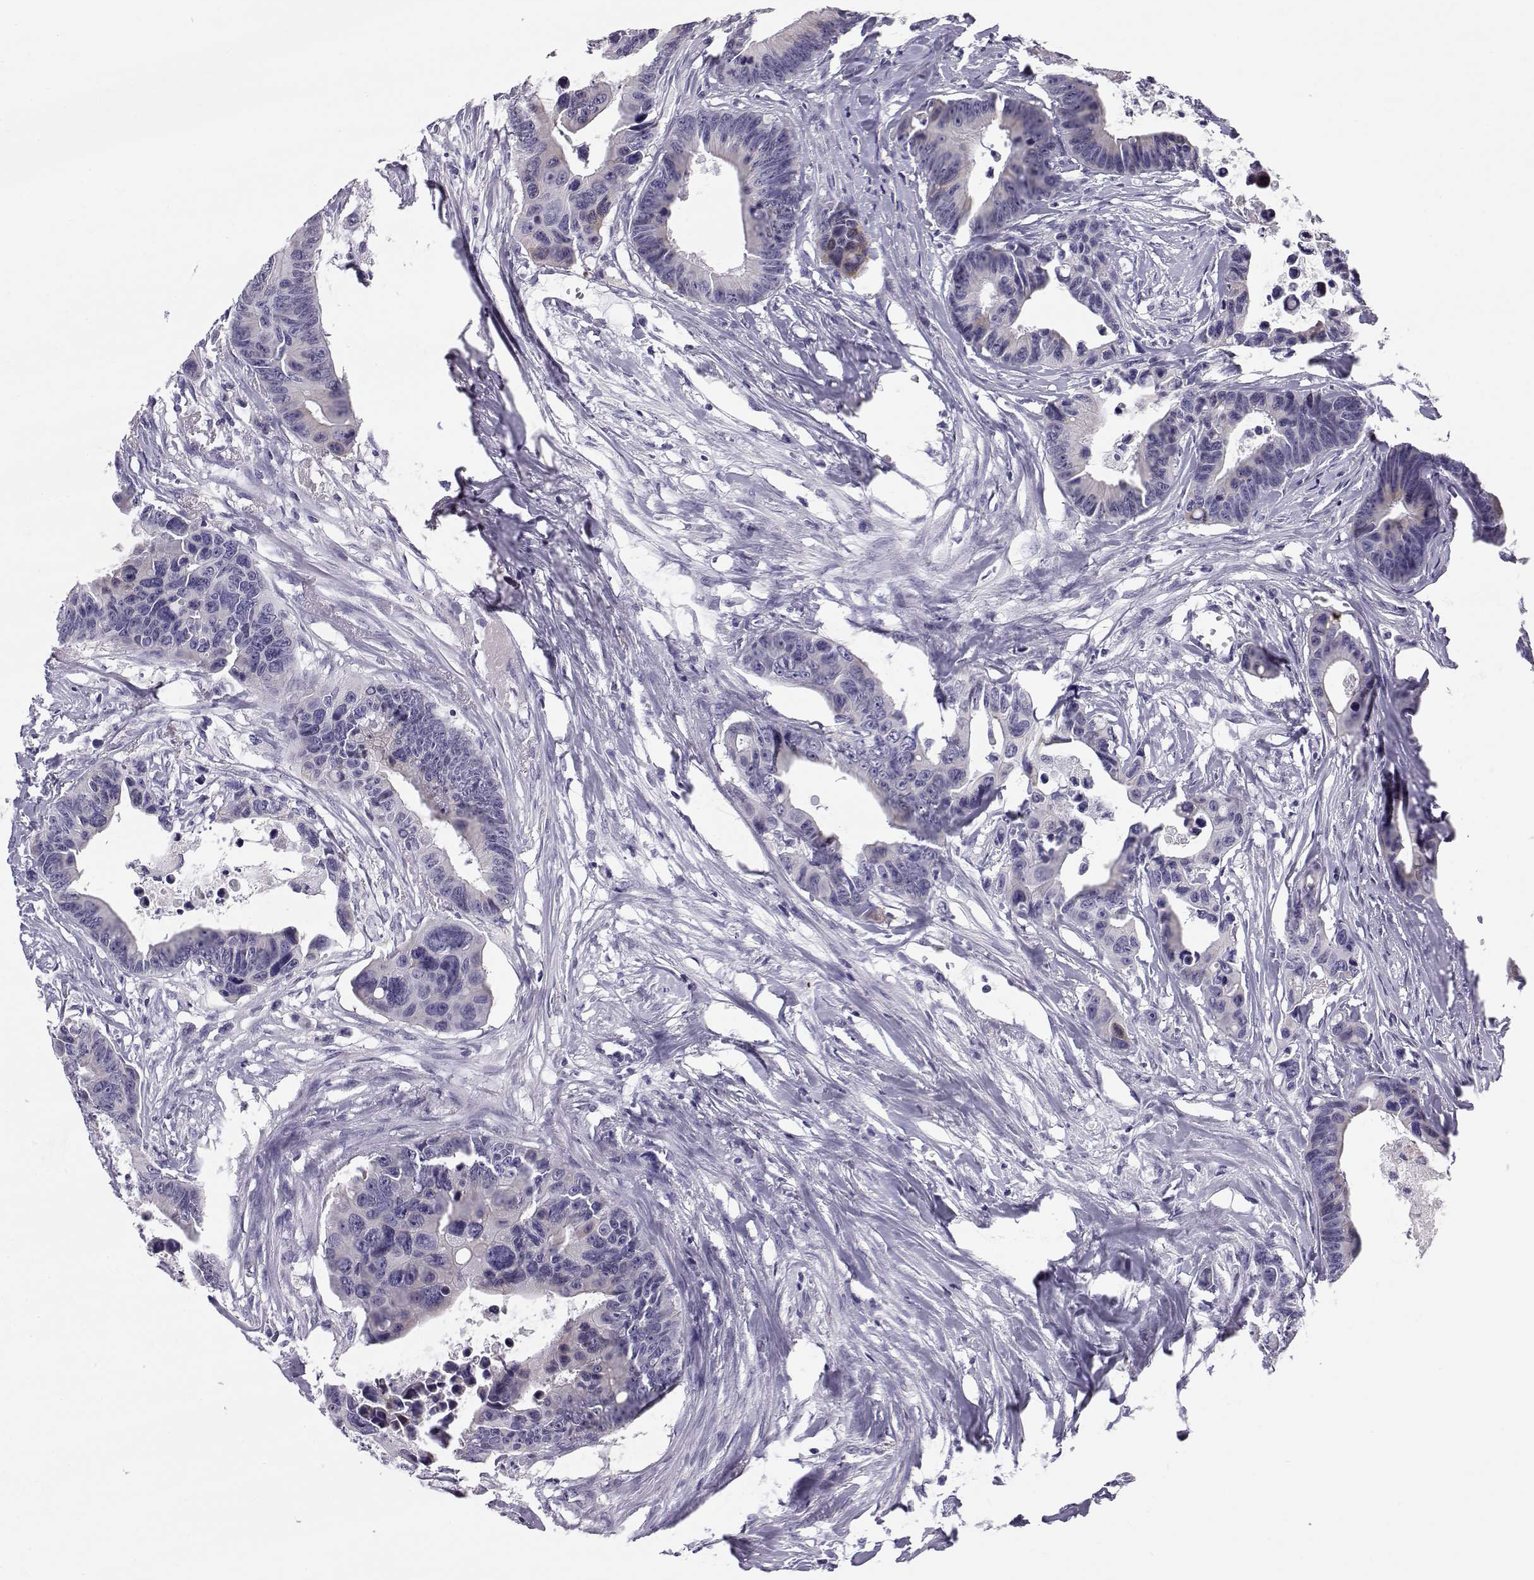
{"staining": {"intensity": "negative", "quantity": "none", "location": "none"}, "tissue": "colorectal cancer", "cell_type": "Tumor cells", "image_type": "cancer", "snomed": [{"axis": "morphology", "description": "Adenocarcinoma, NOS"}, {"axis": "topography", "description": "Colon"}], "caption": "Immunohistochemical staining of human colorectal adenocarcinoma reveals no significant staining in tumor cells.", "gene": "RNASE12", "patient": {"sex": "female", "age": 87}}